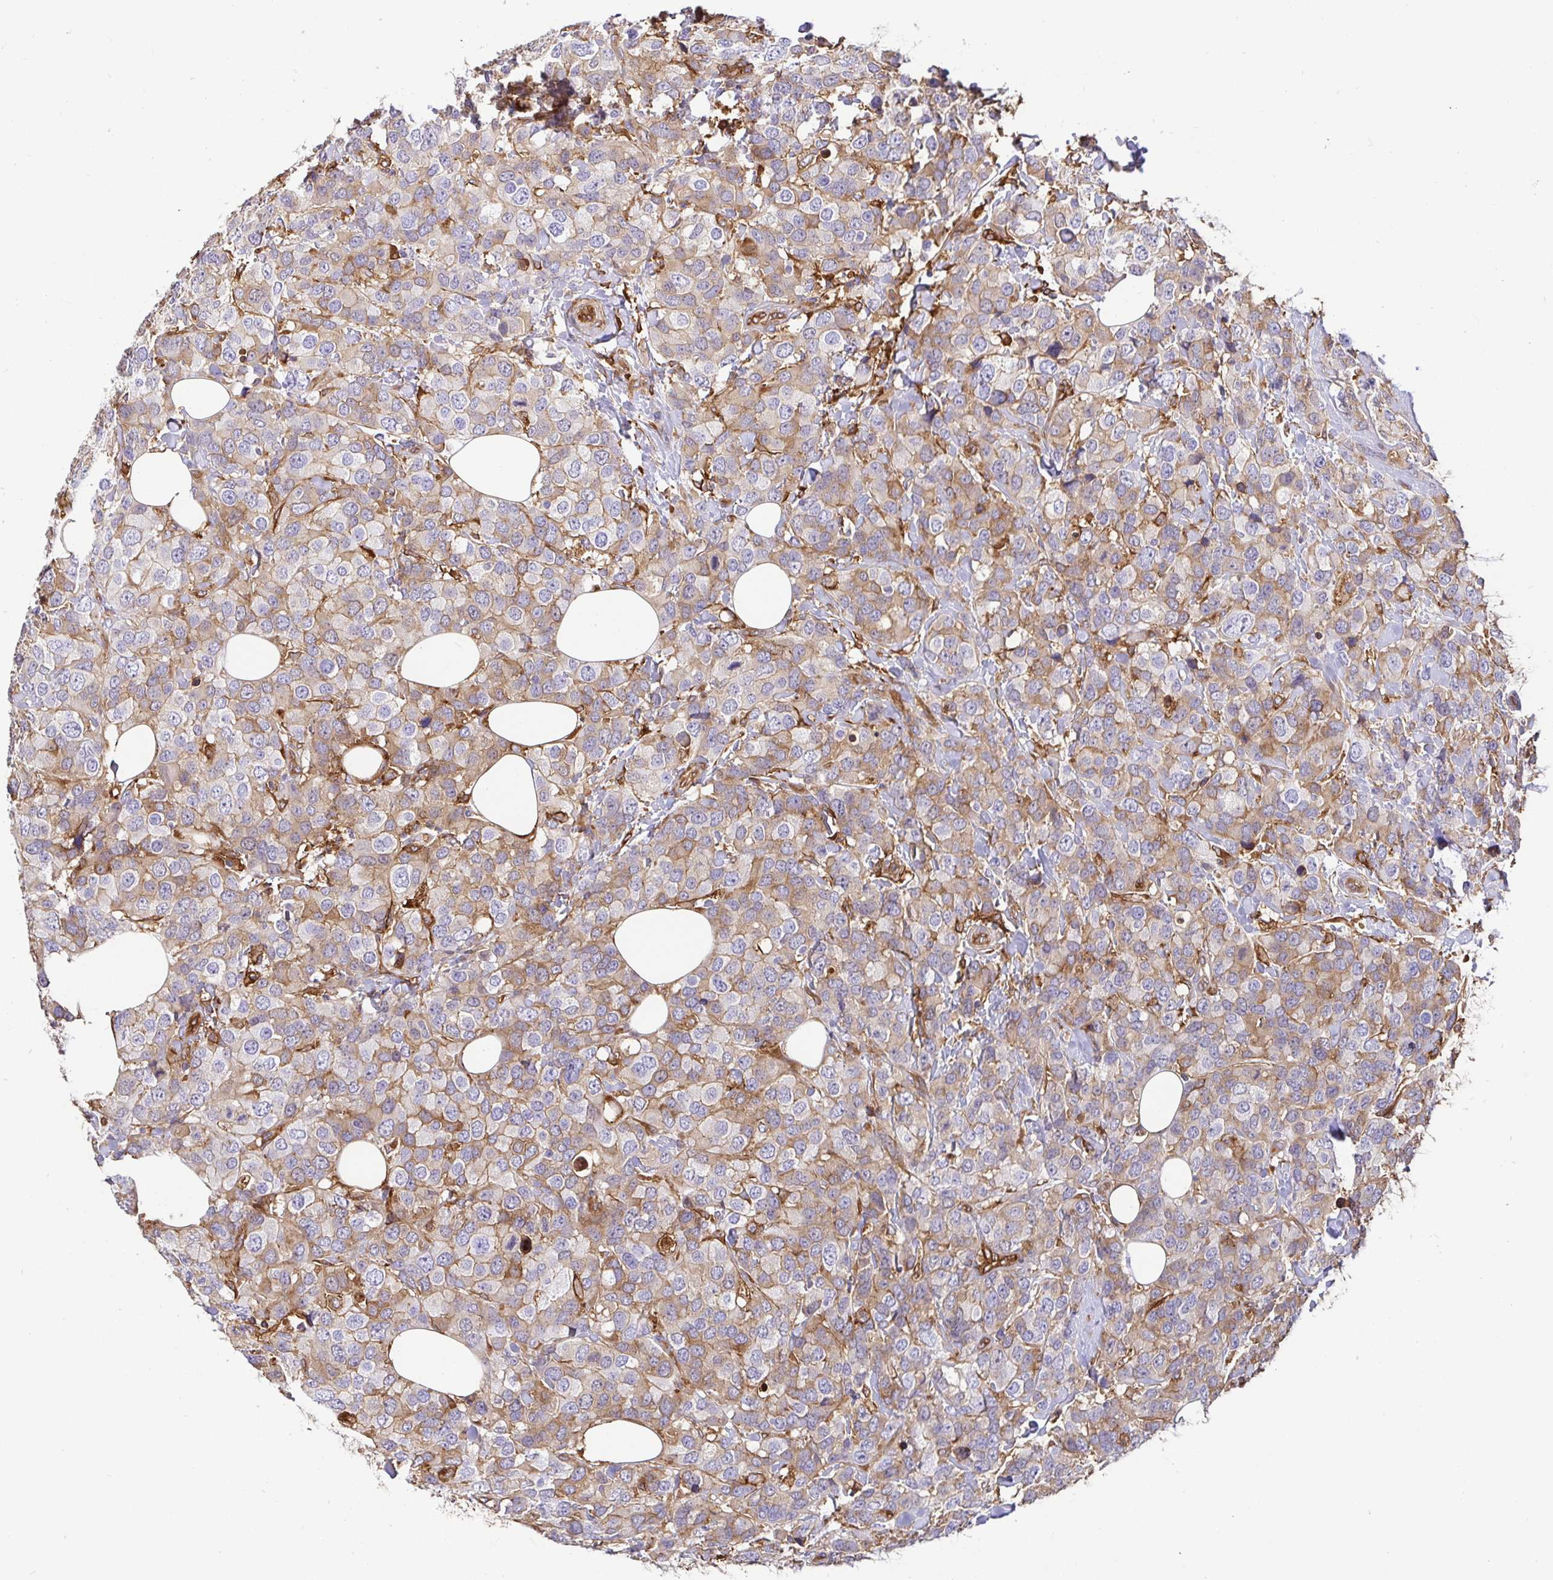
{"staining": {"intensity": "weak", "quantity": "25%-75%", "location": "cytoplasmic/membranous"}, "tissue": "breast cancer", "cell_type": "Tumor cells", "image_type": "cancer", "snomed": [{"axis": "morphology", "description": "Lobular carcinoma"}, {"axis": "topography", "description": "Breast"}], "caption": "Tumor cells reveal low levels of weak cytoplasmic/membranous staining in about 25%-75% of cells in breast cancer (lobular carcinoma). (brown staining indicates protein expression, while blue staining denotes nuclei).", "gene": "ANXA2", "patient": {"sex": "female", "age": 59}}